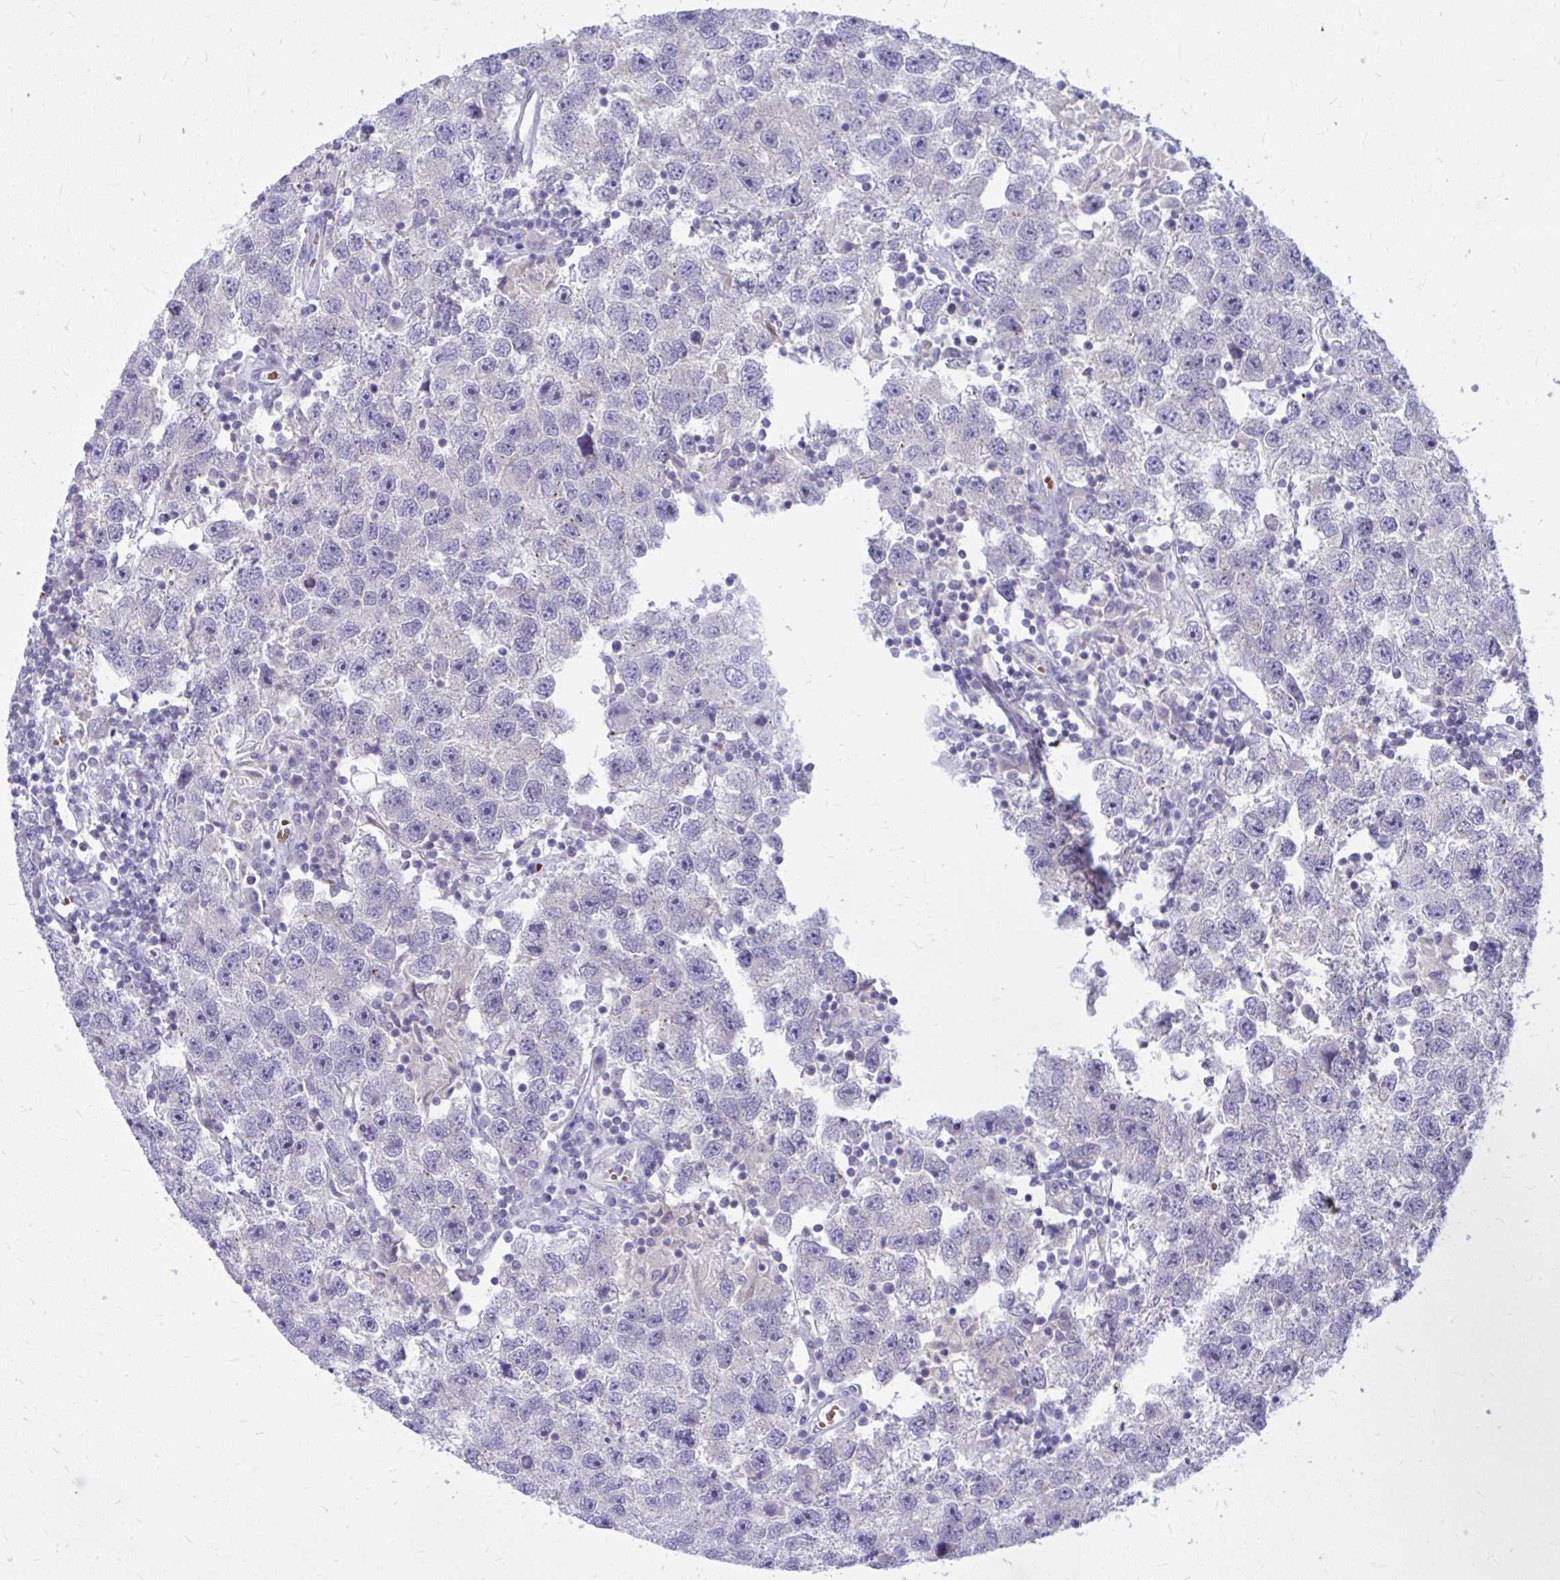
{"staining": {"intensity": "negative", "quantity": "none", "location": "none"}, "tissue": "testis cancer", "cell_type": "Tumor cells", "image_type": "cancer", "snomed": [{"axis": "morphology", "description": "Seminoma, NOS"}, {"axis": "topography", "description": "Testis"}], "caption": "Testis seminoma was stained to show a protein in brown. There is no significant positivity in tumor cells.", "gene": "DPY19L1", "patient": {"sex": "male", "age": 26}}